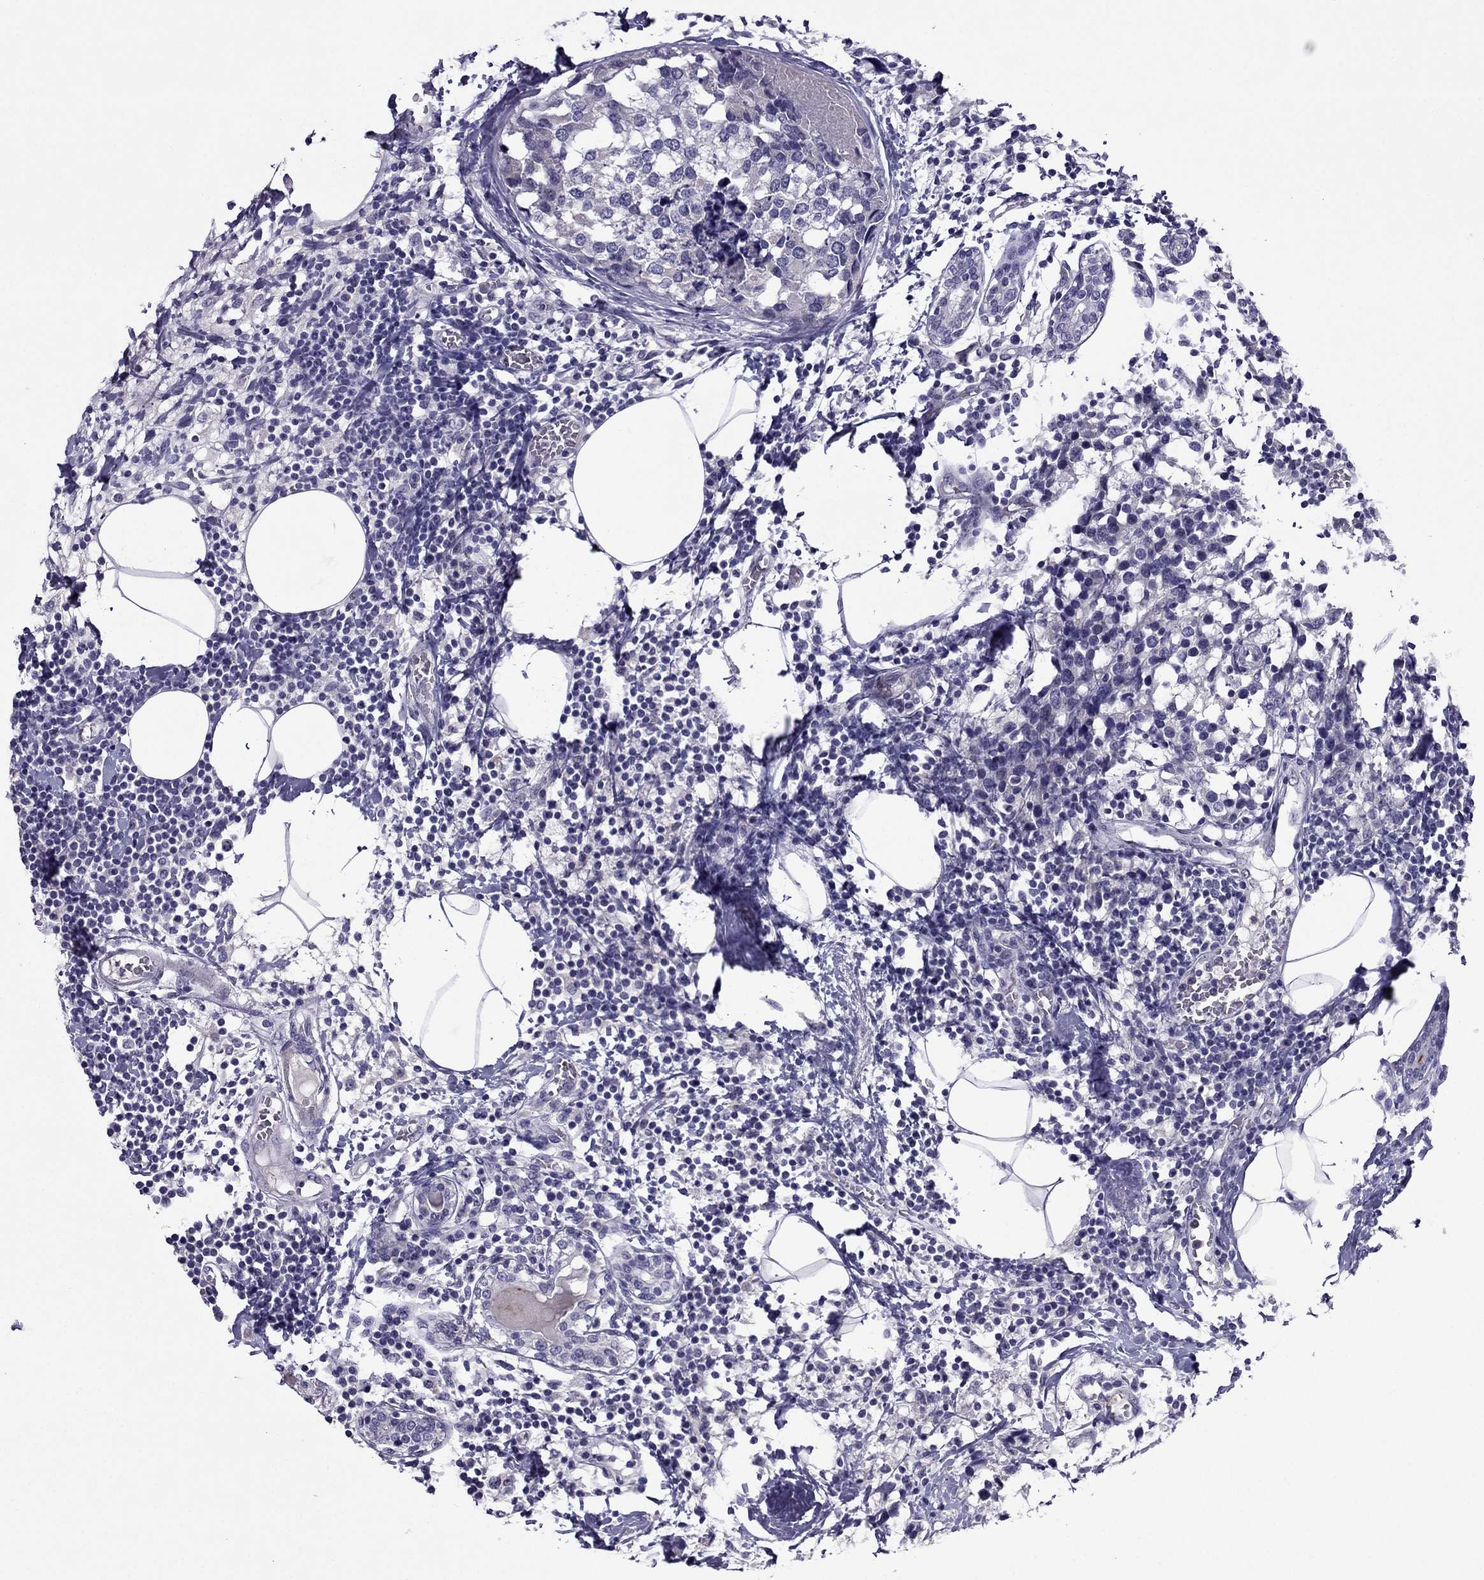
{"staining": {"intensity": "negative", "quantity": "none", "location": "none"}, "tissue": "breast cancer", "cell_type": "Tumor cells", "image_type": "cancer", "snomed": [{"axis": "morphology", "description": "Lobular carcinoma"}, {"axis": "topography", "description": "Breast"}], "caption": "High magnification brightfield microscopy of lobular carcinoma (breast) stained with DAB (3,3'-diaminobenzidine) (brown) and counterstained with hematoxylin (blue): tumor cells show no significant positivity. Brightfield microscopy of immunohistochemistry stained with DAB (brown) and hematoxylin (blue), captured at high magnification.", "gene": "MYBPH", "patient": {"sex": "female", "age": 59}}